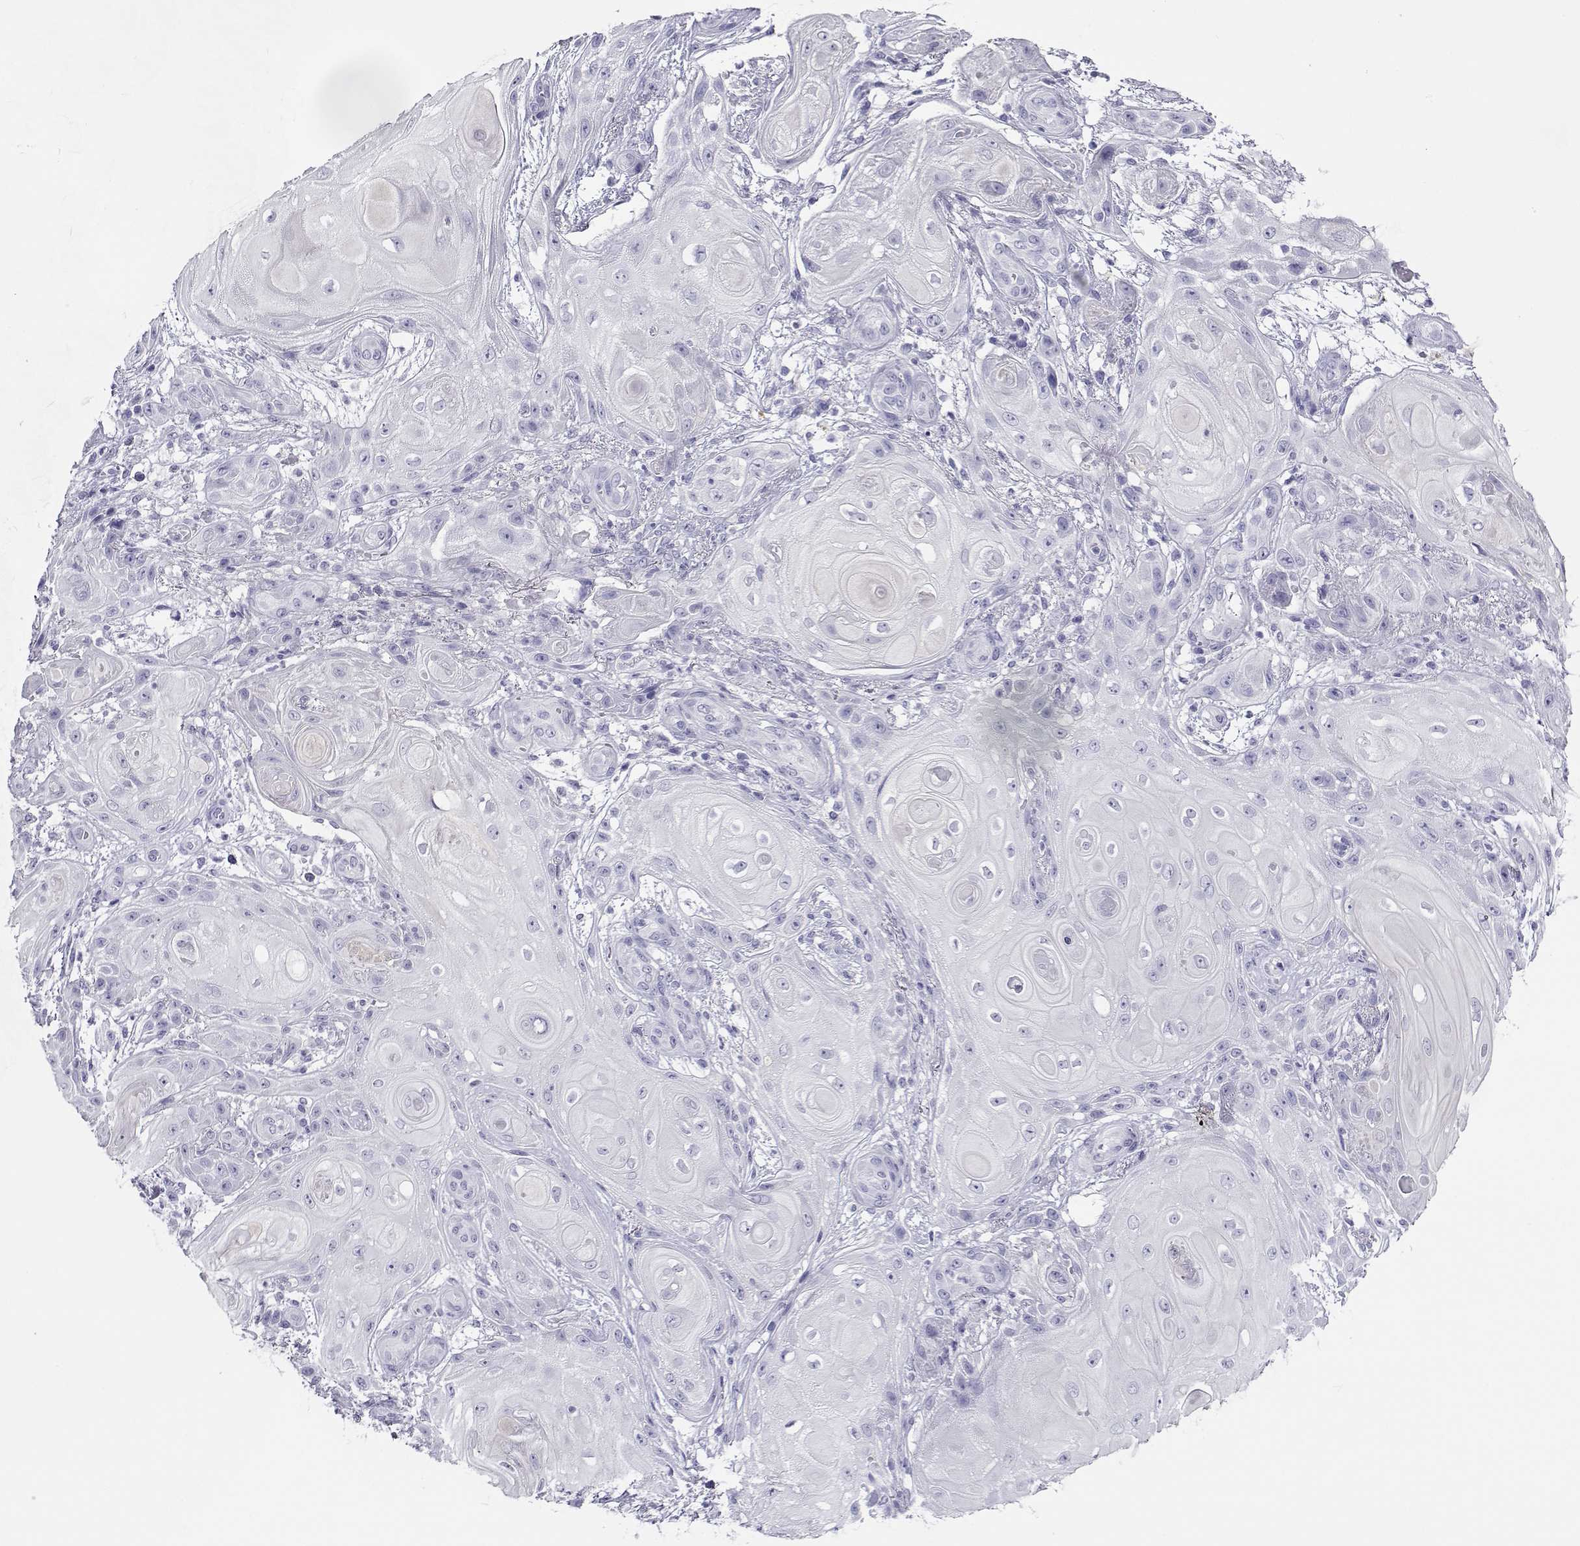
{"staining": {"intensity": "negative", "quantity": "none", "location": "none"}, "tissue": "skin cancer", "cell_type": "Tumor cells", "image_type": "cancer", "snomed": [{"axis": "morphology", "description": "Squamous cell carcinoma, NOS"}, {"axis": "topography", "description": "Skin"}], "caption": "DAB (3,3'-diaminobenzidine) immunohistochemical staining of human skin cancer (squamous cell carcinoma) displays no significant positivity in tumor cells.", "gene": "CABS1", "patient": {"sex": "male", "age": 62}}